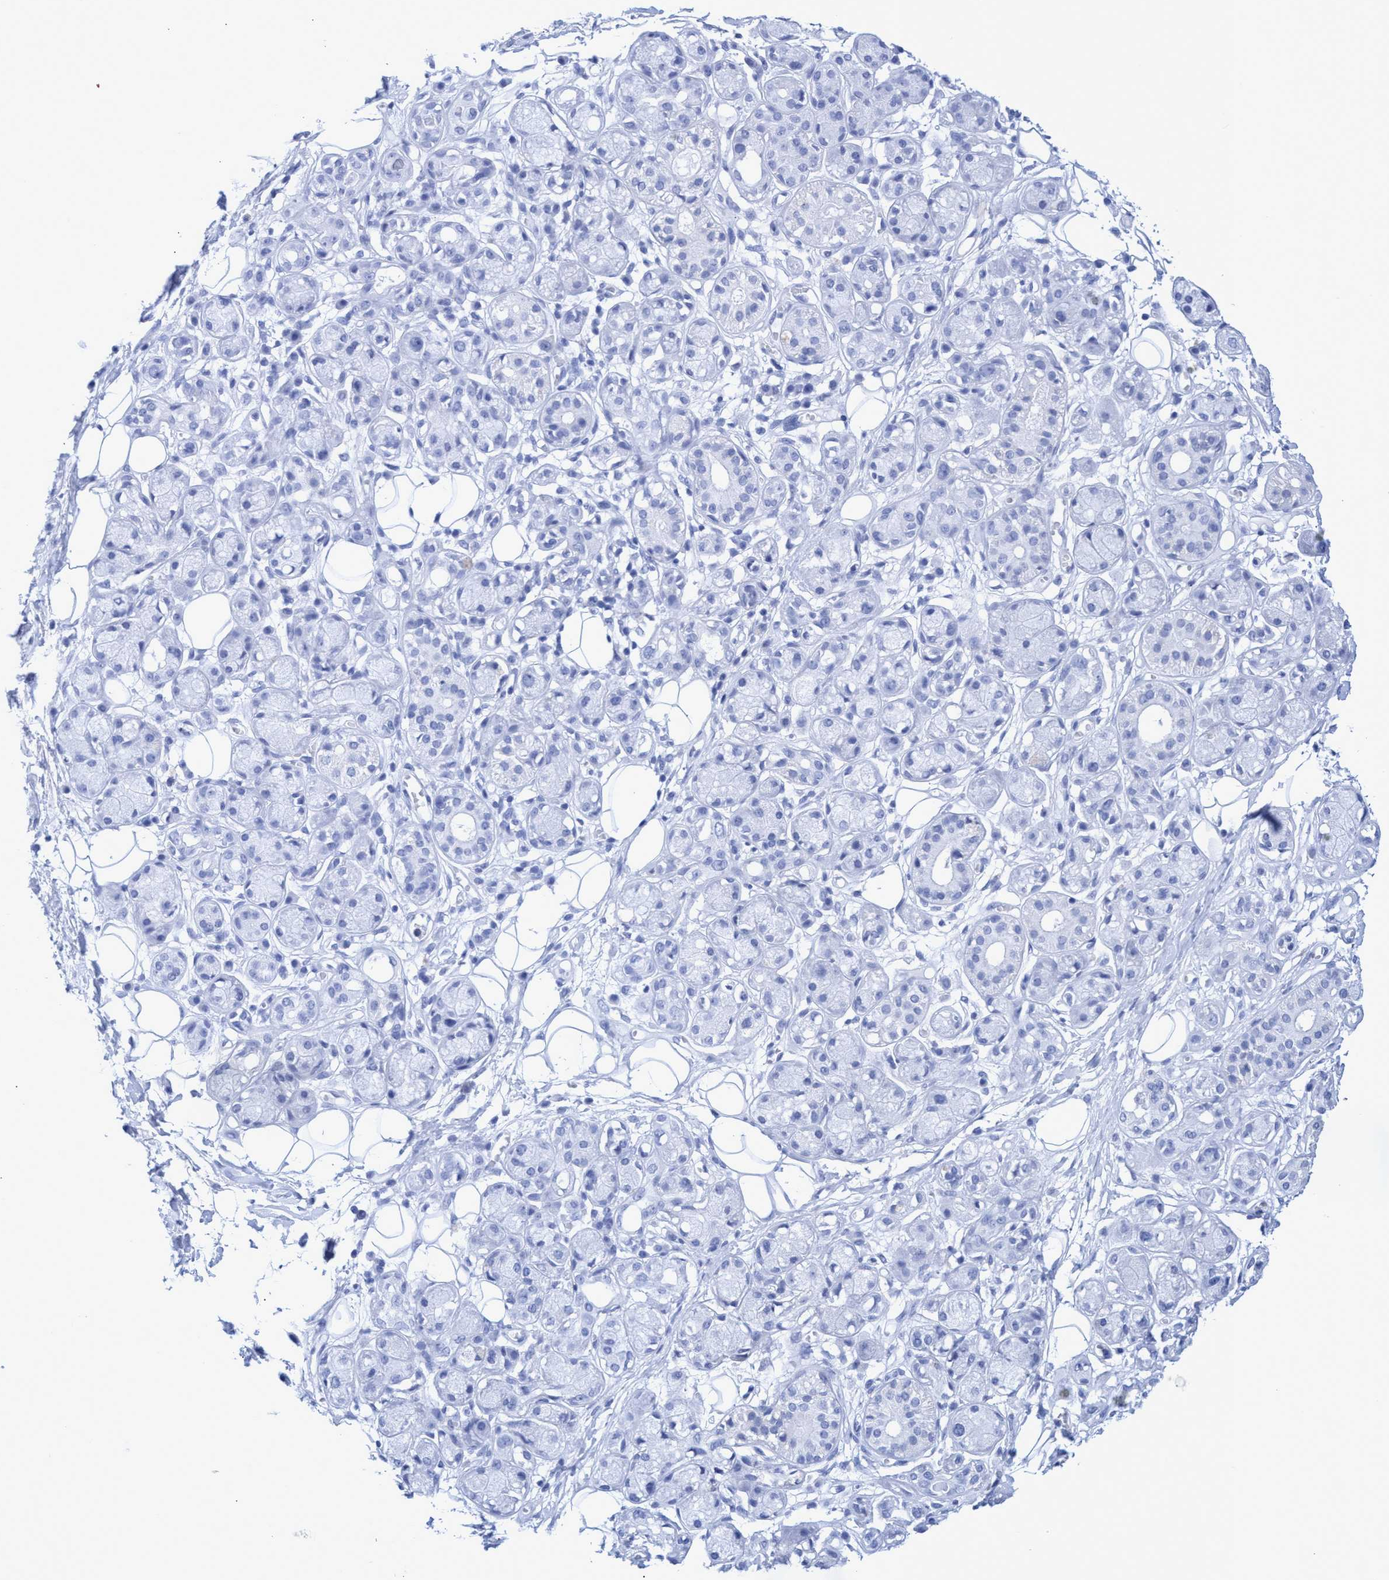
{"staining": {"intensity": "negative", "quantity": "none", "location": "none"}, "tissue": "adipose tissue", "cell_type": "Adipocytes", "image_type": "normal", "snomed": [{"axis": "morphology", "description": "Normal tissue, NOS"}, {"axis": "morphology", "description": "Inflammation, NOS"}, {"axis": "topography", "description": "Salivary gland"}, {"axis": "topography", "description": "Peripheral nerve tissue"}], "caption": "Protein analysis of unremarkable adipose tissue reveals no significant positivity in adipocytes.", "gene": "INSL6", "patient": {"sex": "female", "age": 75}}